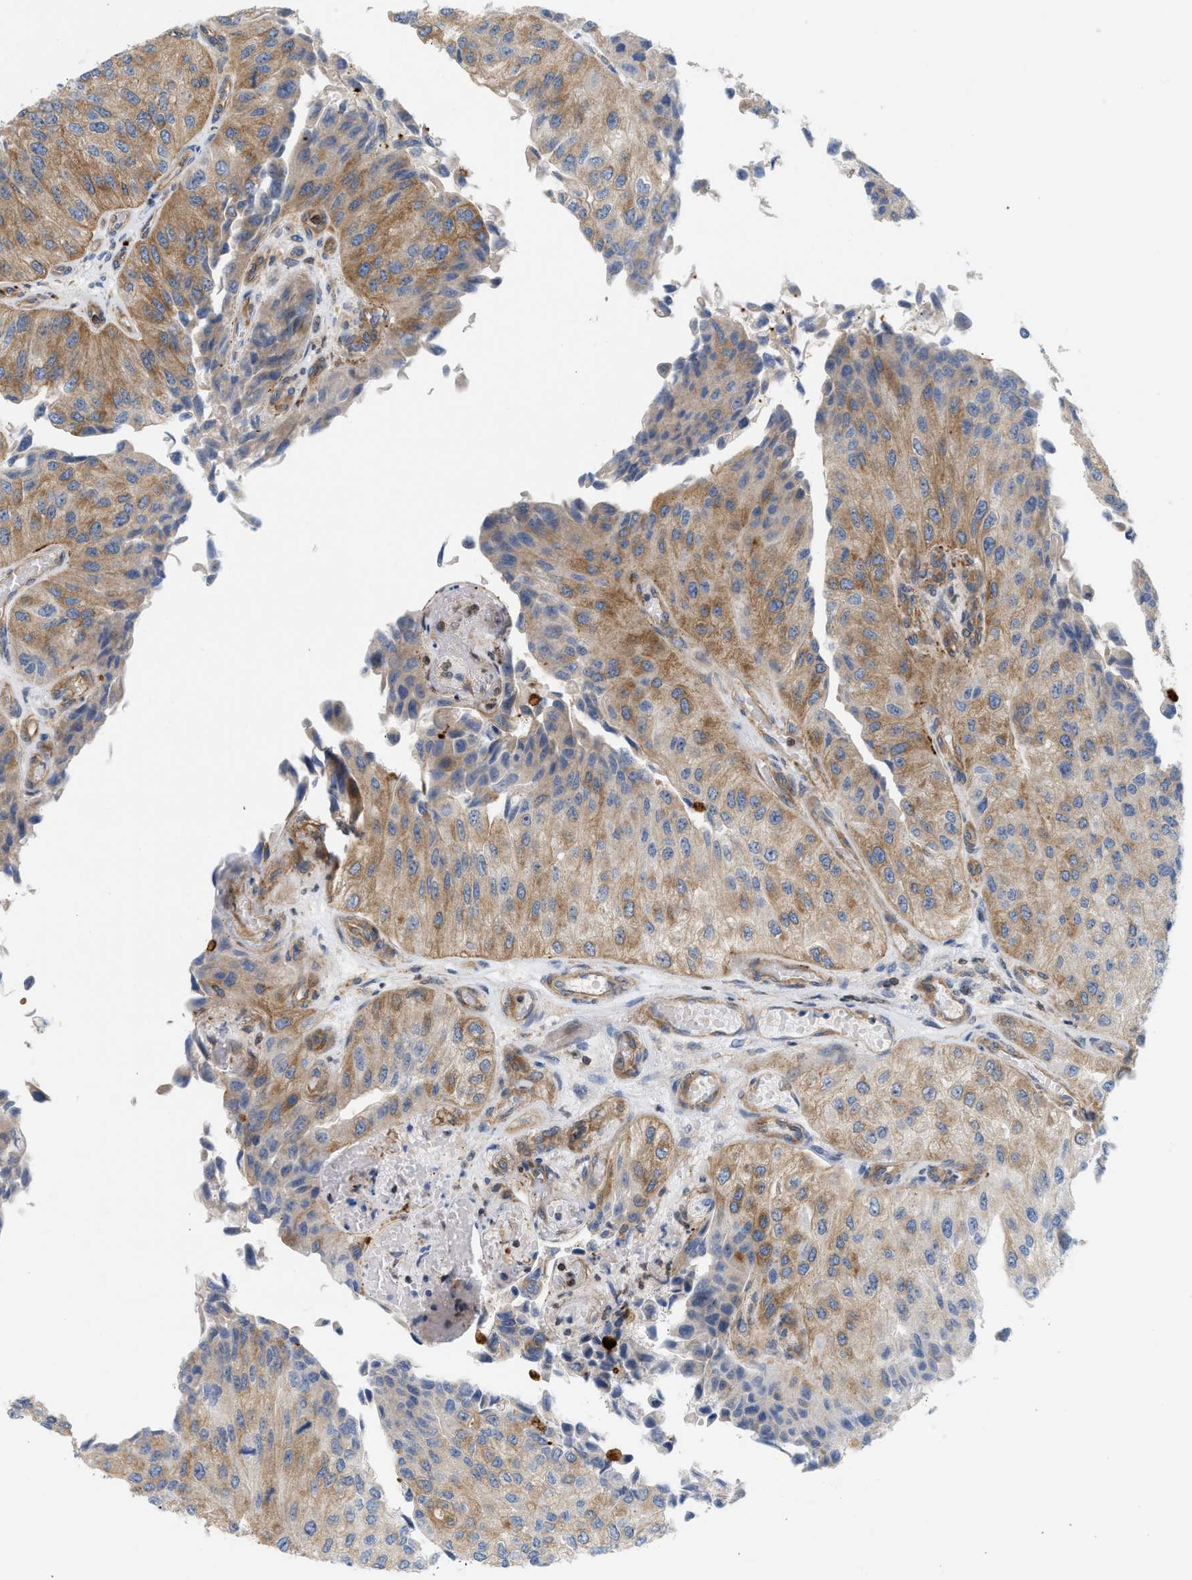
{"staining": {"intensity": "moderate", "quantity": ">75%", "location": "cytoplasmic/membranous"}, "tissue": "urothelial cancer", "cell_type": "Tumor cells", "image_type": "cancer", "snomed": [{"axis": "morphology", "description": "Urothelial carcinoma, High grade"}, {"axis": "topography", "description": "Kidney"}, {"axis": "topography", "description": "Urinary bladder"}], "caption": "This histopathology image demonstrates urothelial carcinoma (high-grade) stained with immunohistochemistry (IHC) to label a protein in brown. The cytoplasmic/membranous of tumor cells show moderate positivity for the protein. Nuclei are counter-stained blue.", "gene": "STRN", "patient": {"sex": "male", "age": 77}}